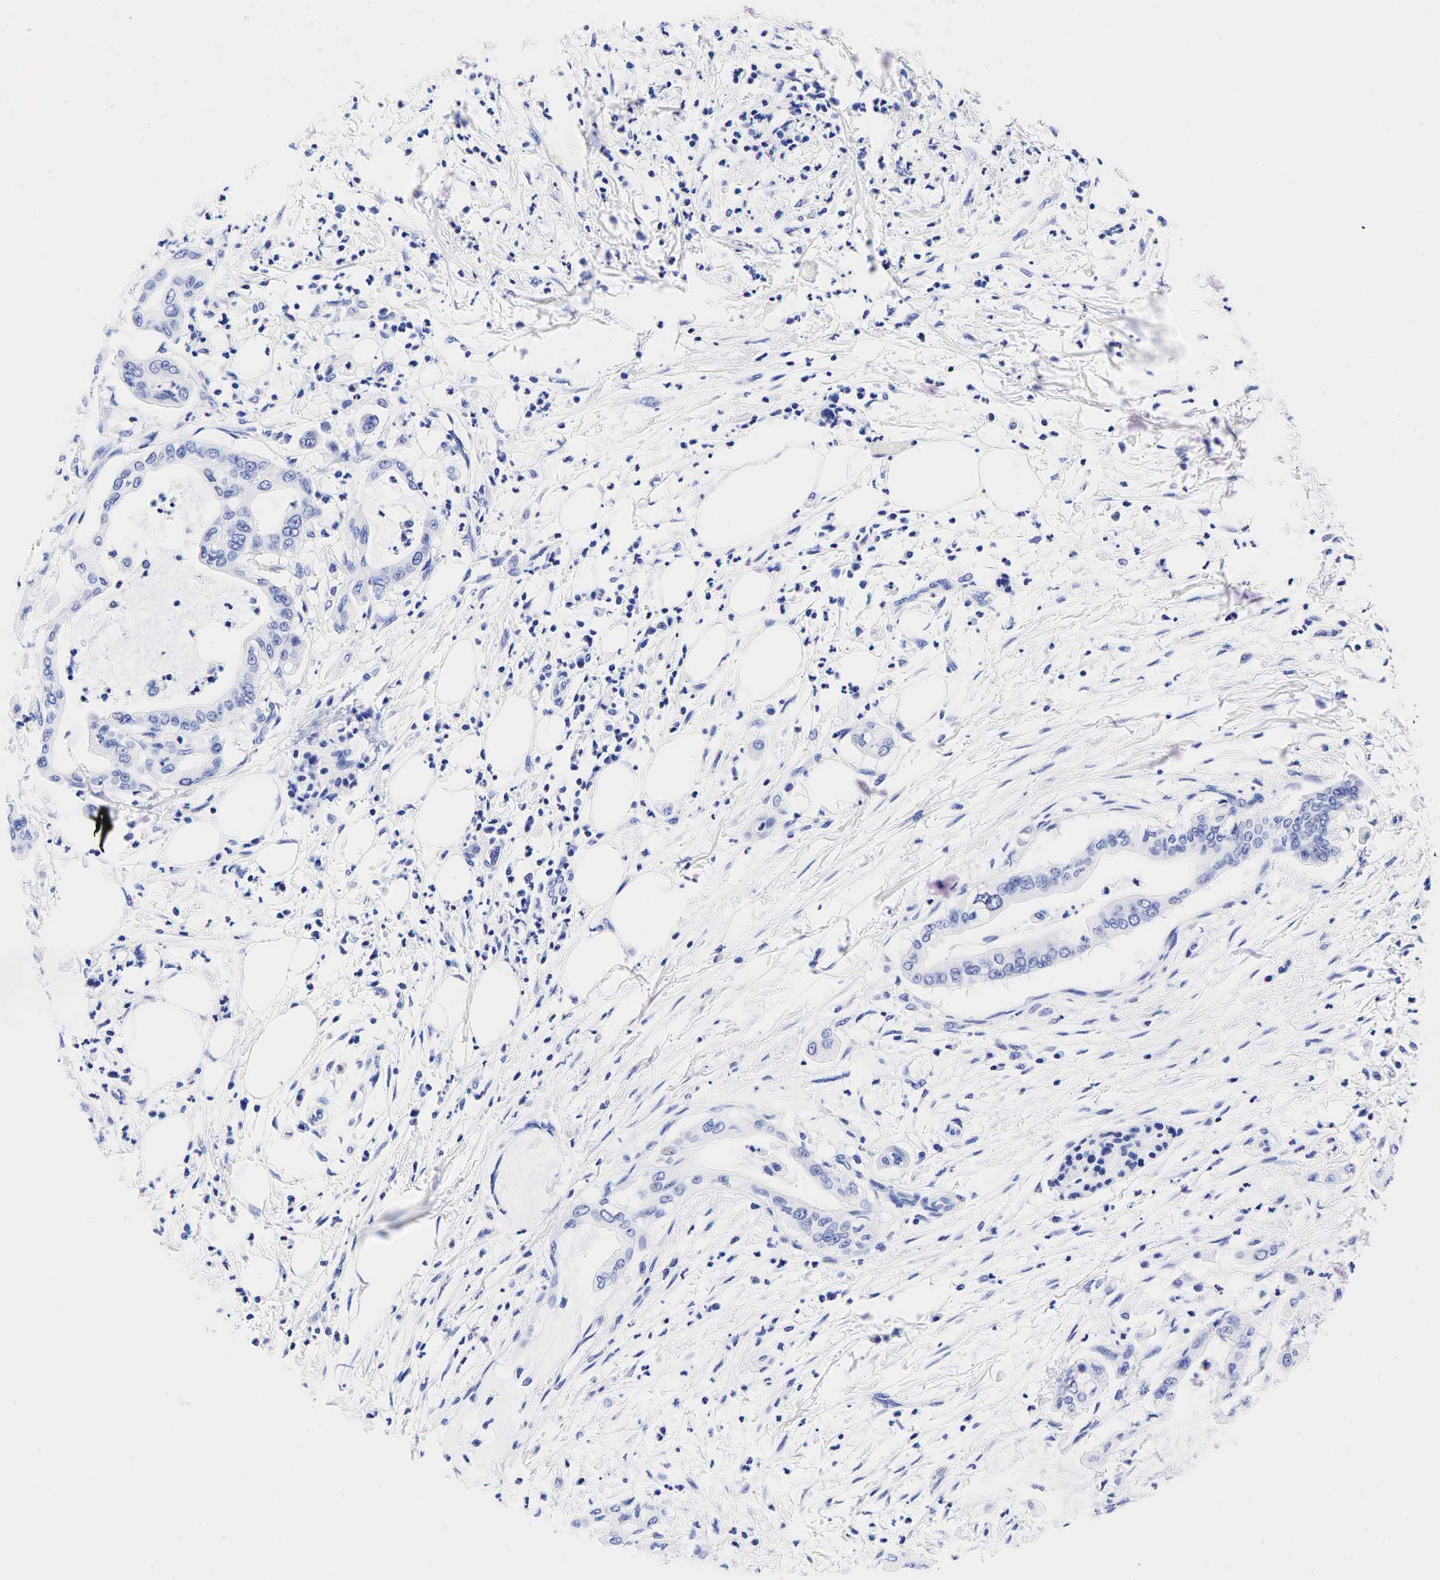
{"staining": {"intensity": "negative", "quantity": "none", "location": "none"}, "tissue": "pancreatic cancer", "cell_type": "Tumor cells", "image_type": "cancer", "snomed": [{"axis": "morphology", "description": "Adenocarcinoma, NOS"}, {"axis": "topography", "description": "Pancreas"}], "caption": "IHC photomicrograph of neoplastic tissue: human adenocarcinoma (pancreatic) stained with DAB (3,3'-diaminobenzidine) exhibits no significant protein positivity in tumor cells.", "gene": "ESR1", "patient": {"sex": "male", "age": 58}}